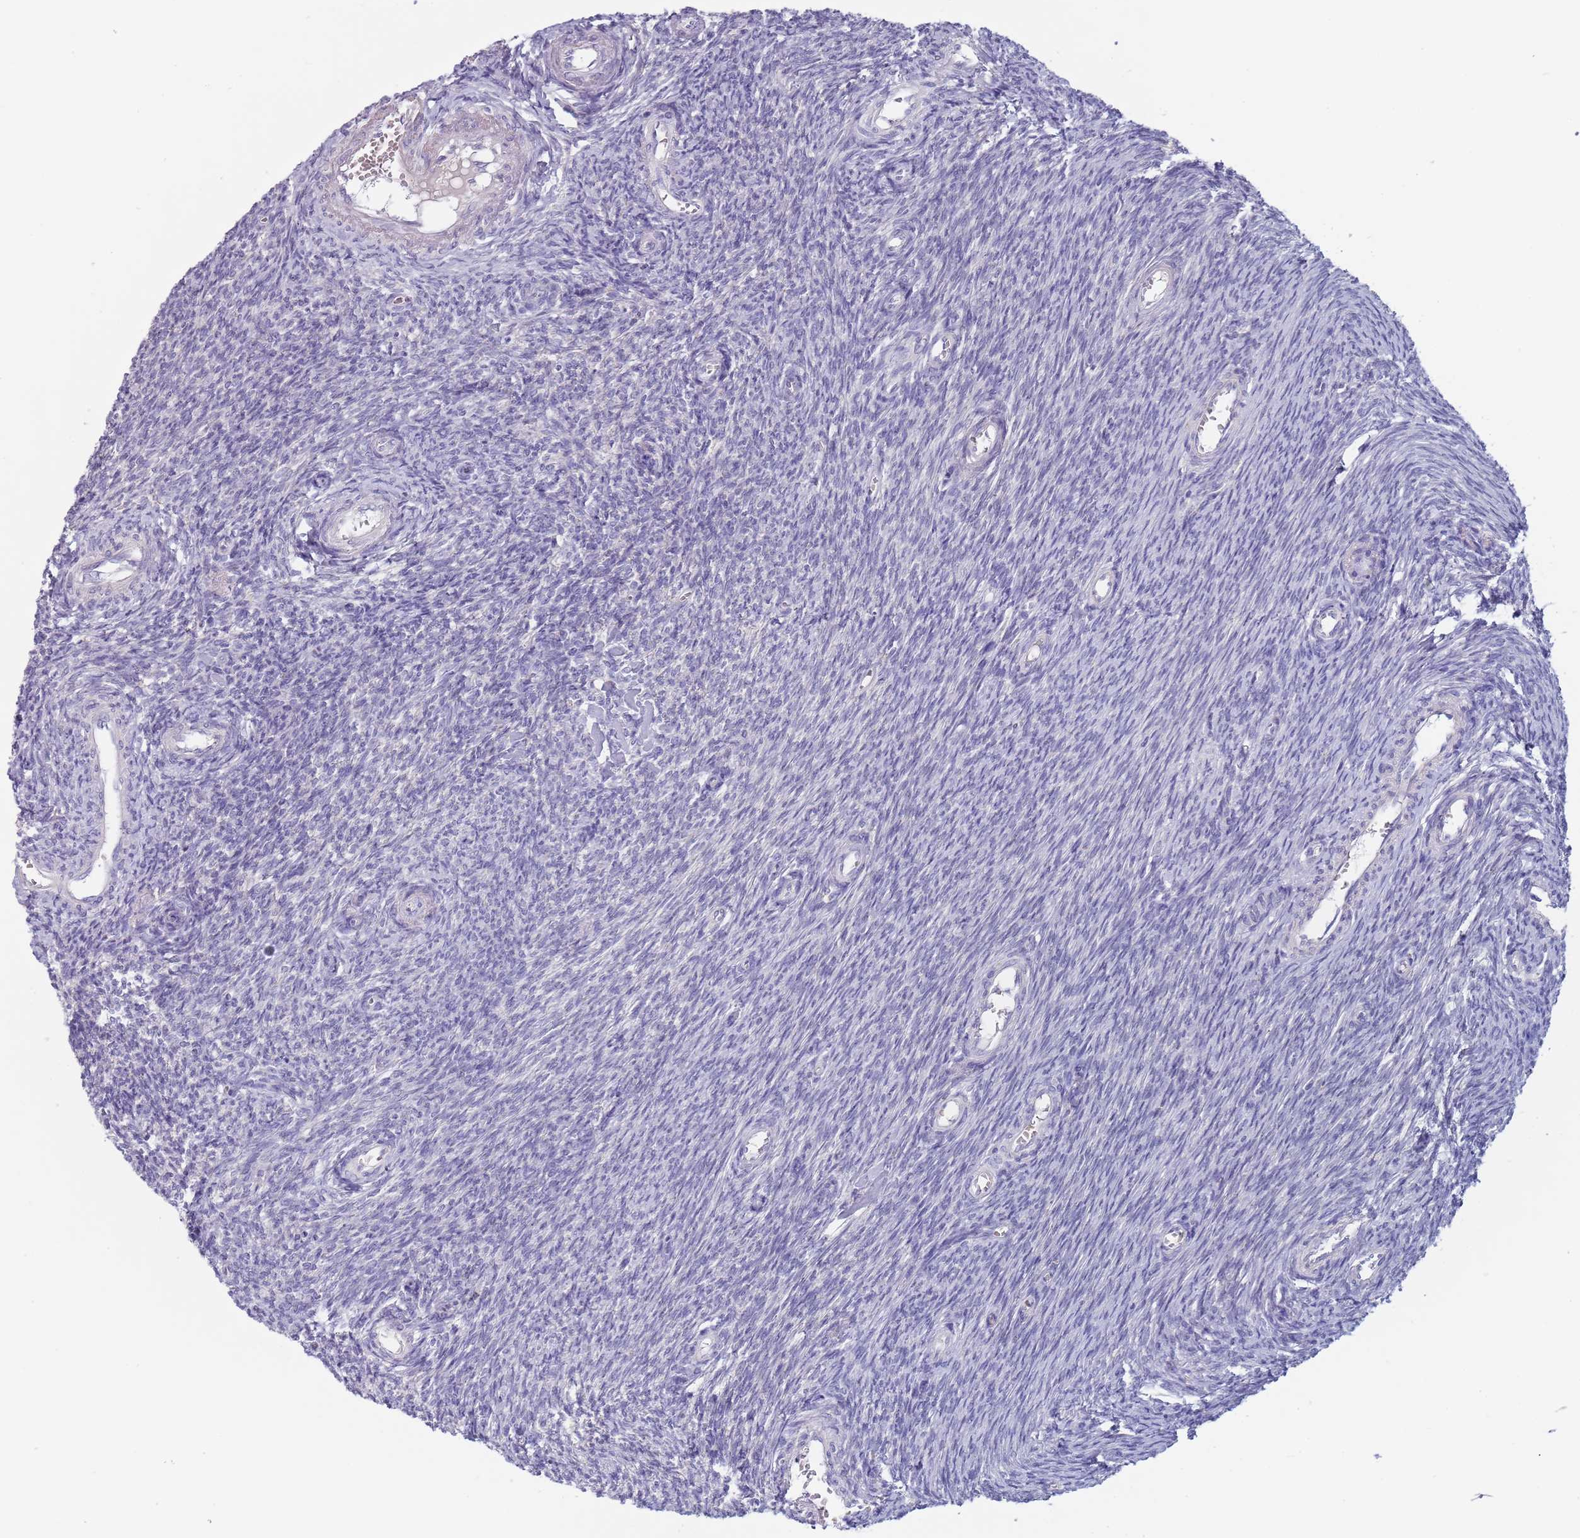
{"staining": {"intensity": "negative", "quantity": "none", "location": "none"}, "tissue": "ovary", "cell_type": "Ovarian stroma cells", "image_type": "normal", "snomed": [{"axis": "morphology", "description": "Normal tissue, NOS"}, {"axis": "topography", "description": "Ovary"}], "caption": "IHC micrograph of benign ovary stained for a protein (brown), which reveals no expression in ovarian stroma cells. Brightfield microscopy of immunohistochemistry (IHC) stained with DAB (brown) and hematoxylin (blue), captured at high magnification.", "gene": "MAN1C1", "patient": {"sex": "female", "age": 44}}